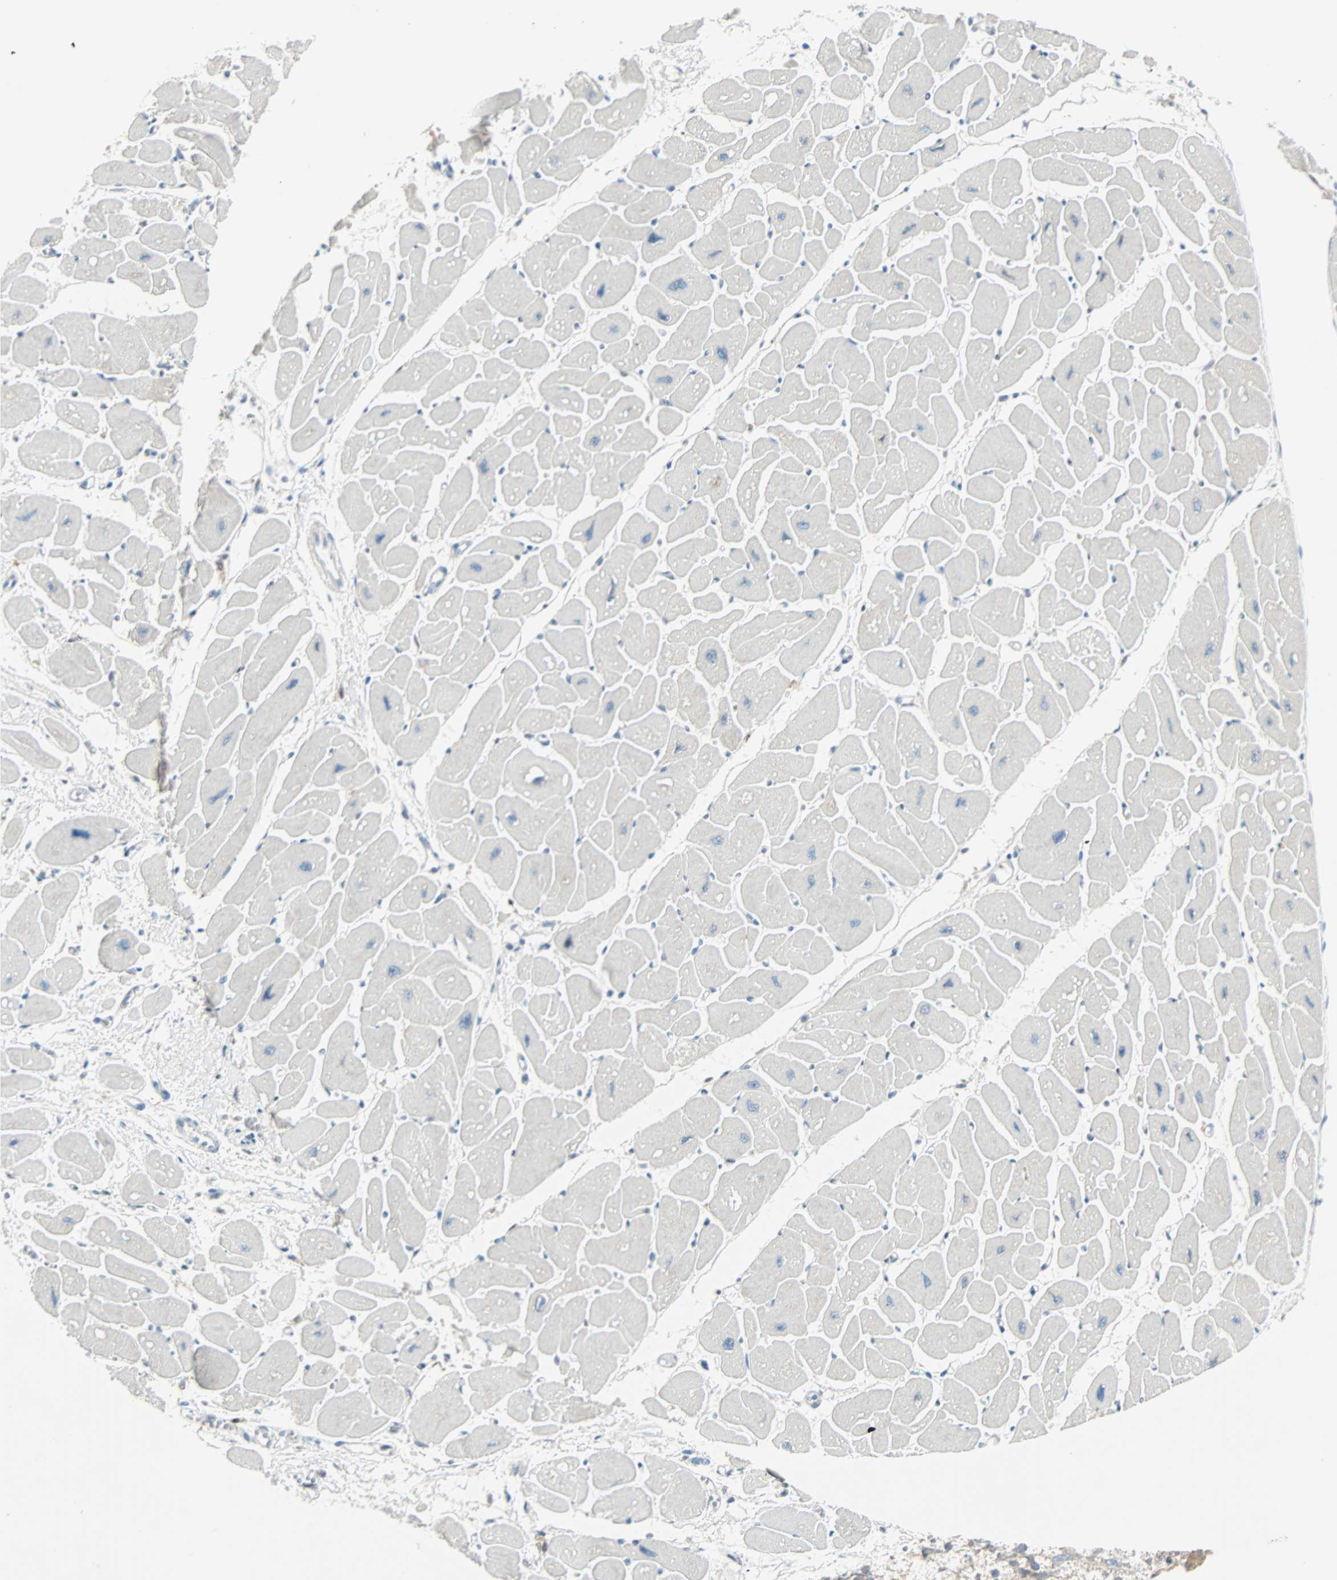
{"staining": {"intensity": "negative", "quantity": "none", "location": "none"}, "tissue": "heart muscle", "cell_type": "Cardiomyocytes", "image_type": "normal", "snomed": [{"axis": "morphology", "description": "Normal tissue, NOS"}, {"axis": "topography", "description": "Heart"}], "caption": "IHC image of benign heart muscle stained for a protein (brown), which shows no expression in cardiomyocytes.", "gene": "SMIM8", "patient": {"sex": "female", "age": 54}}